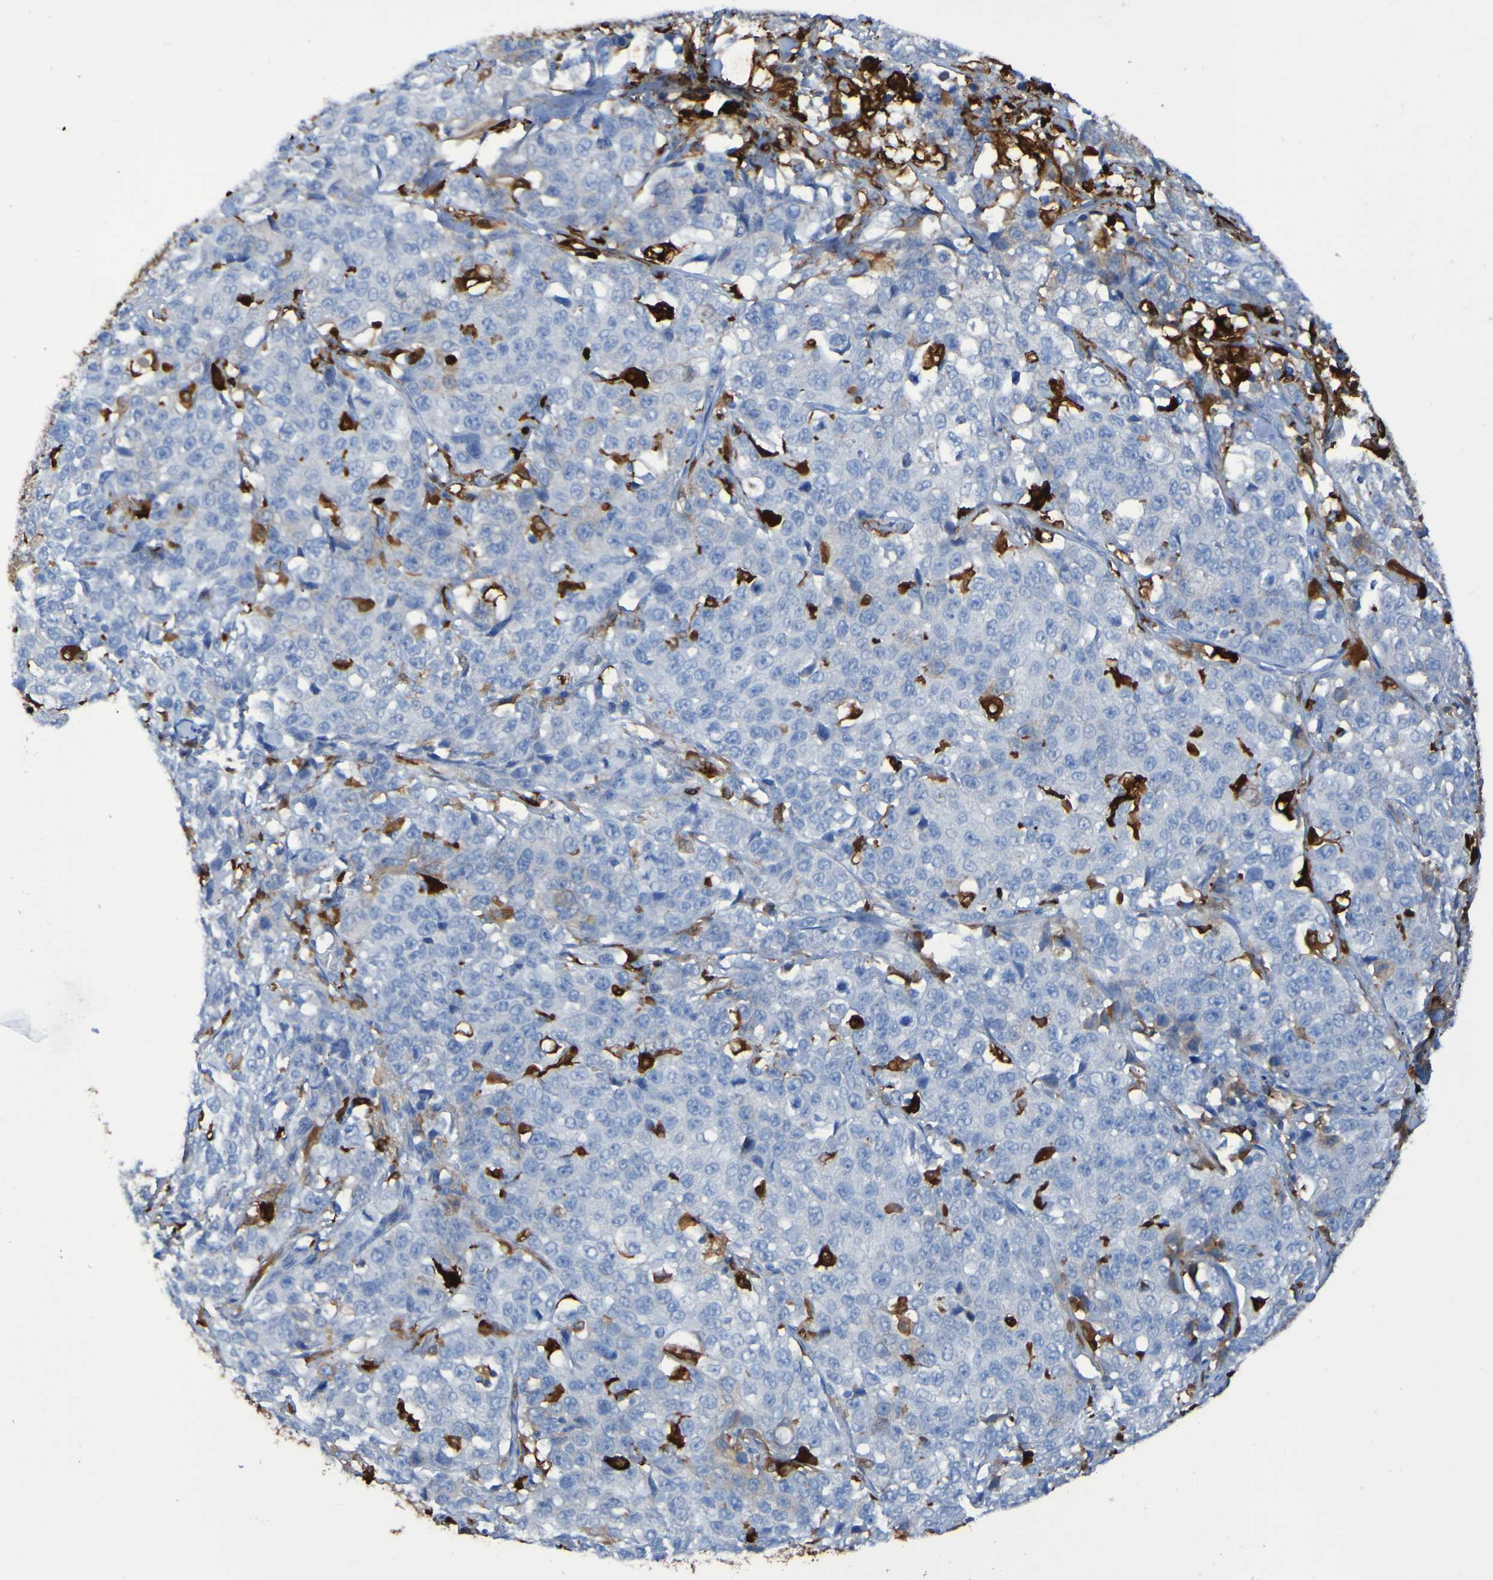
{"staining": {"intensity": "strong", "quantity": ">75%", "location": "cytoplasmic/membranous"}, "tissue": "stomach cancer", "cell_type": "Tumor cells", "image_type": "cancer", "snomed": [{"axis": "morphology", "description": "Normal tissue, NOS"}, {"axis": "morphology", "description": "Adenocarcinoma, NOS"}, {"axis": "topography", "description": "Stomach"}], "caption": "A histopathology image of stomach cancer stained for a protein reveals strong cytoplasmic/membranous brown staining in tumor cells. Nuclei are stained in blue.", "gene": "MPPE1", "patient": {"sex": "male", "age": 48}}